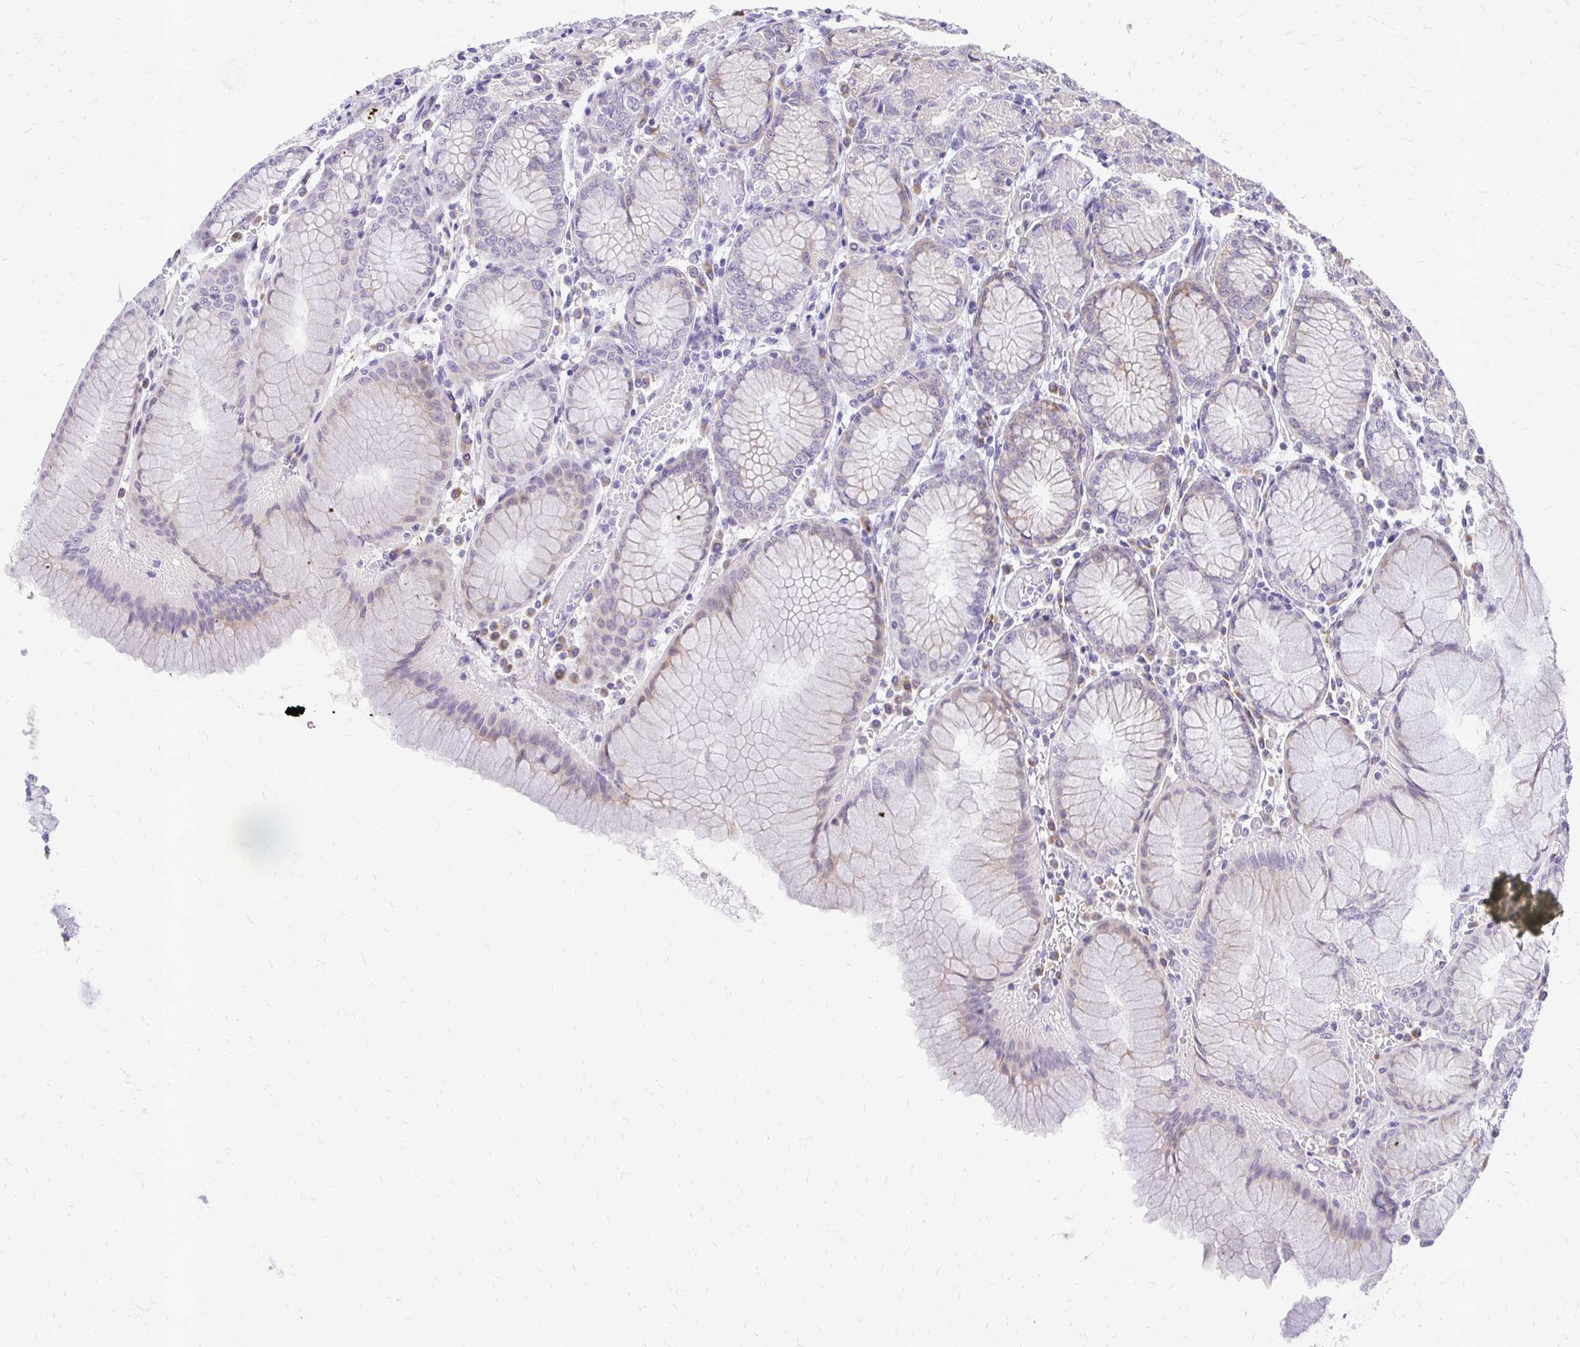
{"staining": {"intensity": "moderate", "quantity": "<25%", "location": "cytoplasmic/membranous"}, "tissue": "stomach", "cell_type": "Glandular cells", "image_type": "normal", "snomed": [{"axis": "morphology", "description": "Normal tissue, NOS"}, {"axis": "topography", "description": "Stomach"}], "caption": "Protein analysis of benign stomach displays moderate cytoplasmic/membranous expression in about <25% of glandular cells. (Stains: DAB in brown, nuclei in blue, Microscopy: brightfield microscopy at high magnification).", "gene": "EPYC", "patient": {"sex": "female", "age": 57}}